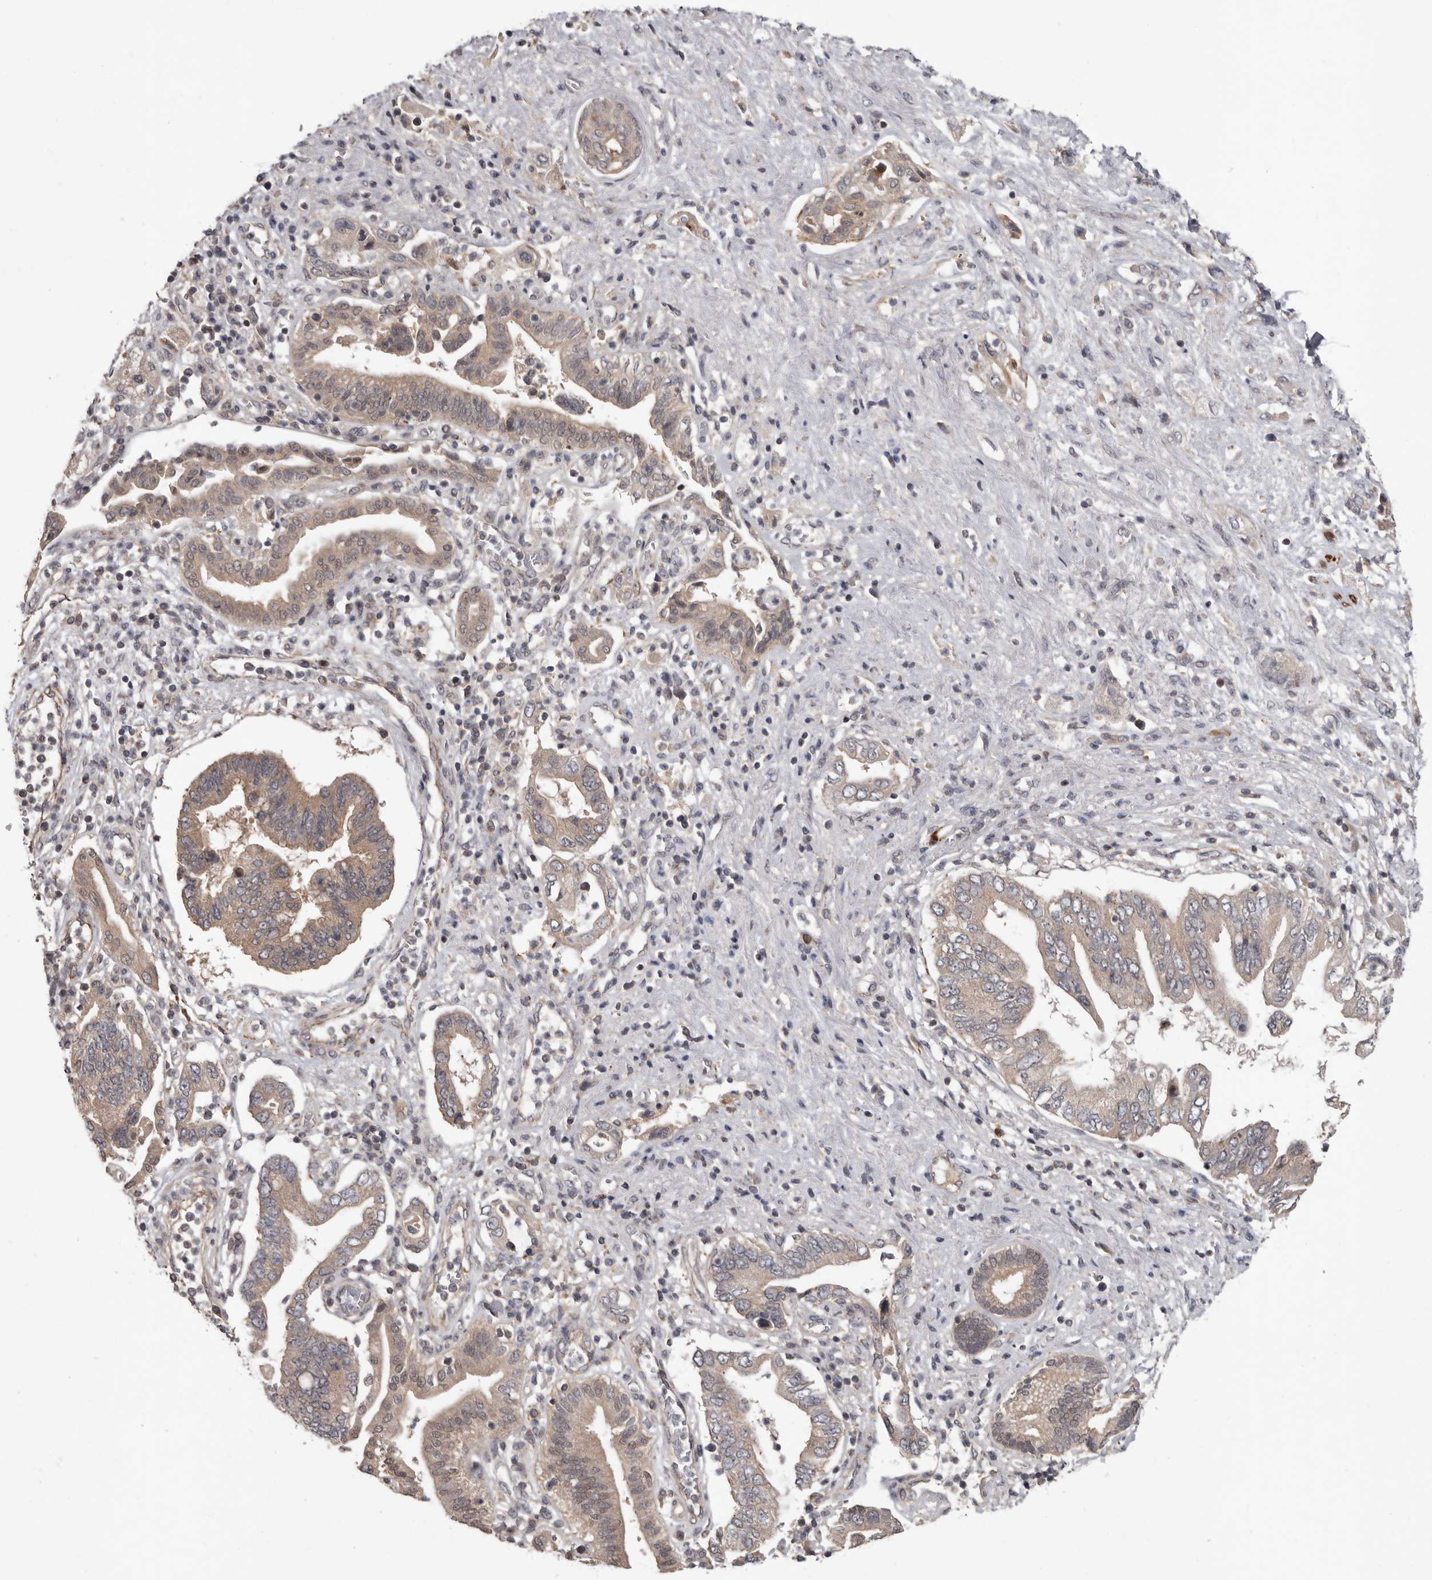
{"staining": {"intensity": "weak", "quantity": "25%-75%", "location": "cytoplasmic/membranous"}, "tissue": "pancreatic cancer", "cell_type": "Tumor cells", "image_type": "cancer", "snomed": [{"axis": "morphology", "description": "Adenocarcinoma, NOS"}, {"axis": "topography", "description": "Pancreas"}], "caption": "The micrograph reveals staining of pancreatic adenocarcinoma, revealing weak cytoplasmic/membranous protein positivity (brown color) within tumor cells.", "gene": "FGFR4", "patient": {"sex": "female", "age": 73}}